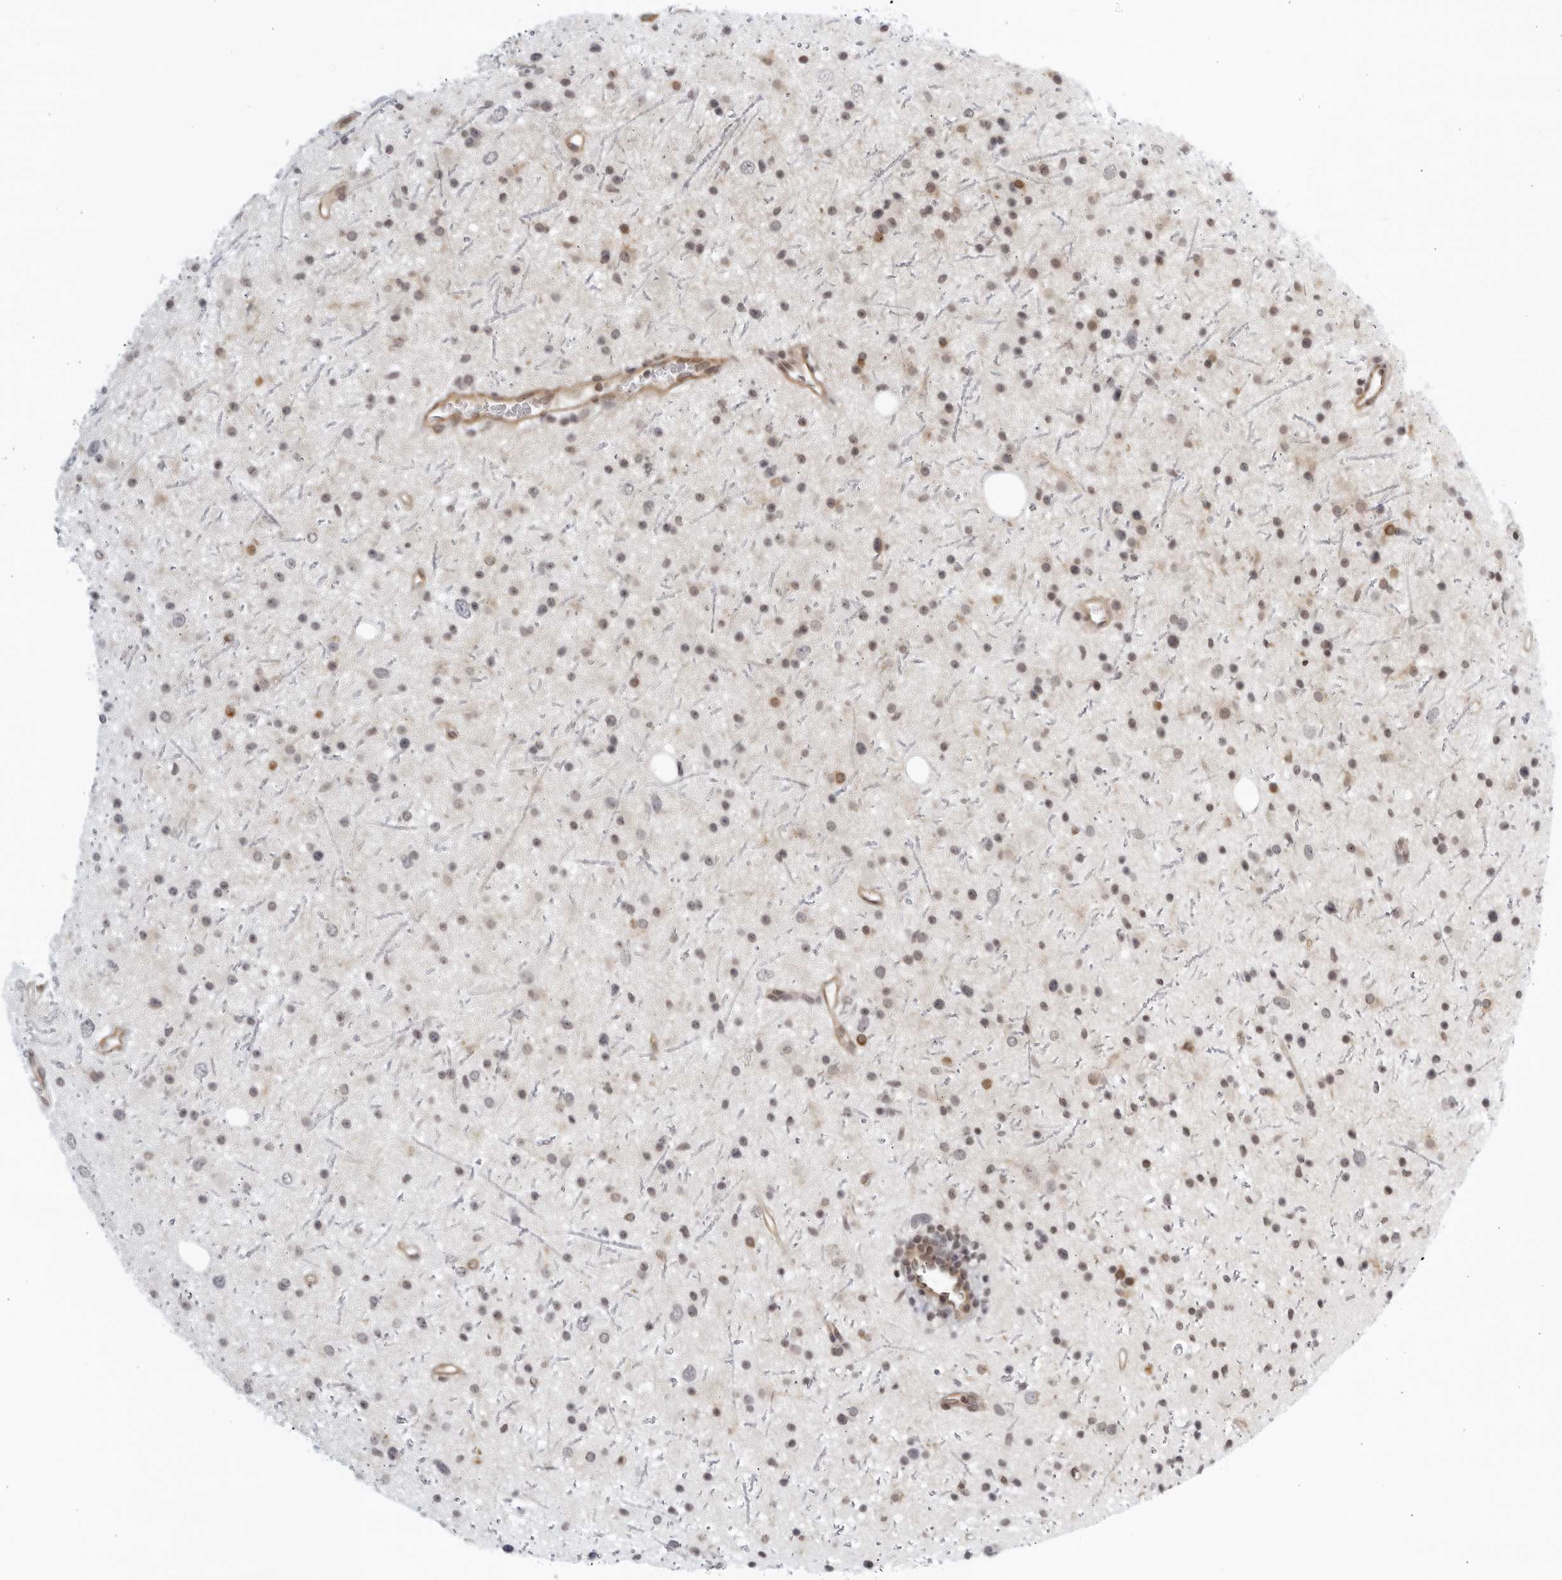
{"staining": {"intensity": "weak", "quantity": "25%-75%", "location": "nuclear"}, "tissue": "glioma", "cell_type": "Tumor cells", "image_type": "cancer", "snomed": [{"axis": "morphology", "description": "Glioma, malignant, Low grade"}, {"axis": "topography", "description": "Cerebral cortex"}], "caption": "Glioma was stained to show a protein in brown. There is low levels of weak nuclear expression in approximately 25%-75% of tumor cells. (DAB (3,3'-diaminobenzidine) = brown stain, brightfield microscopy at high magnification).", "gene": "SERTAD4", "patient": {"sex": "female", "age": 39}}